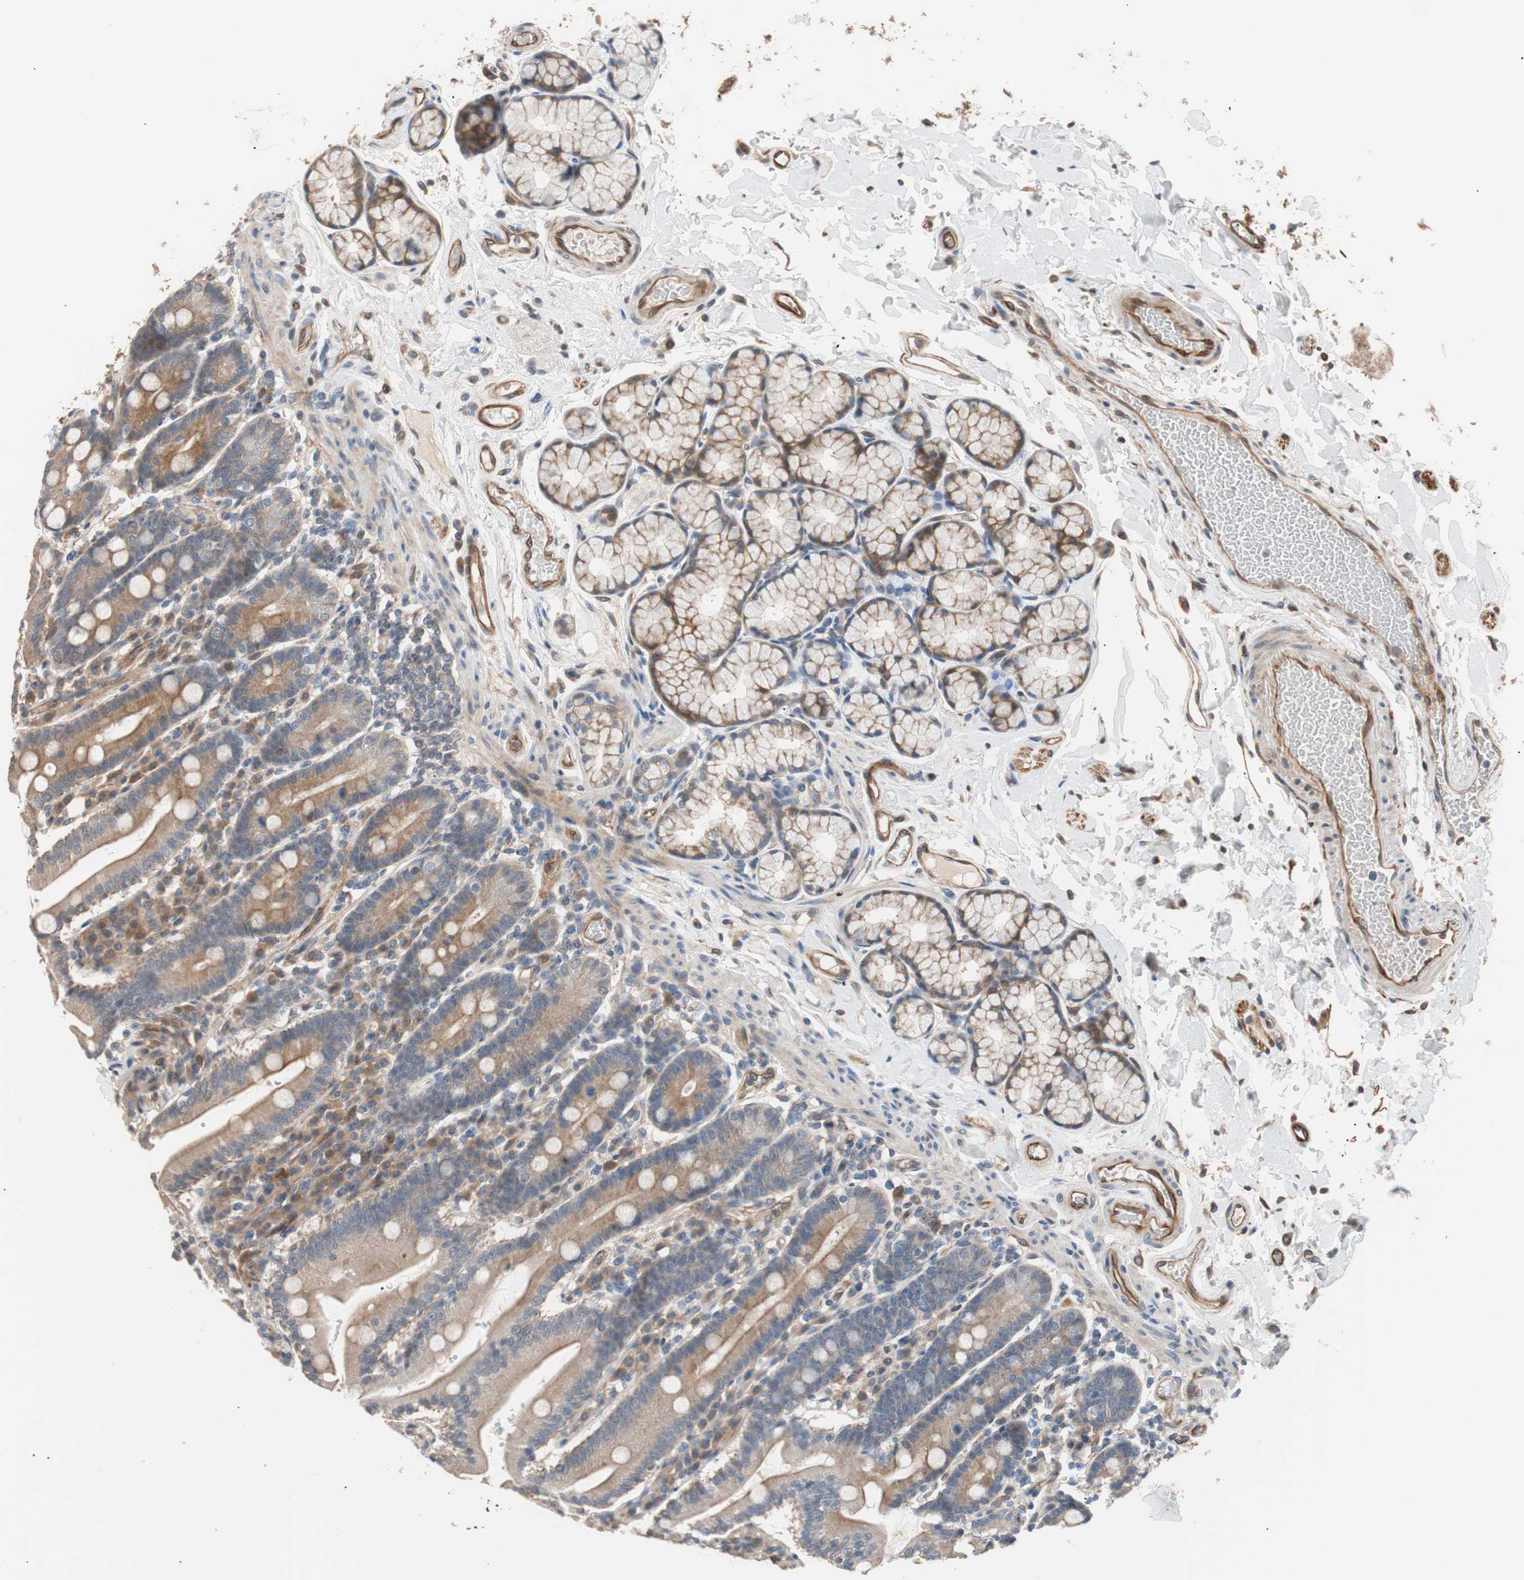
{"staining": {"intensity": "moderate", "quantity": ">75%", "location": "cytoplasmic/membranous"}, "tissue": "duodenum", "cell_type": "Glandular cells", "image_type": "normal", "snomed": [{"axis": "morphology", "description": "Normal tissue, NOS"}, {"axis": "topography", "description": "Small intestine, NOS"}], "caption": "Immunohistochemical staining of unremarkable human duodenum demonstrates moderate cytoplasmic/membranous protein staining in approximately >75% of glandular cells.", "gene": "SMG1", "patient": {"sex": "female", "age": 71}}